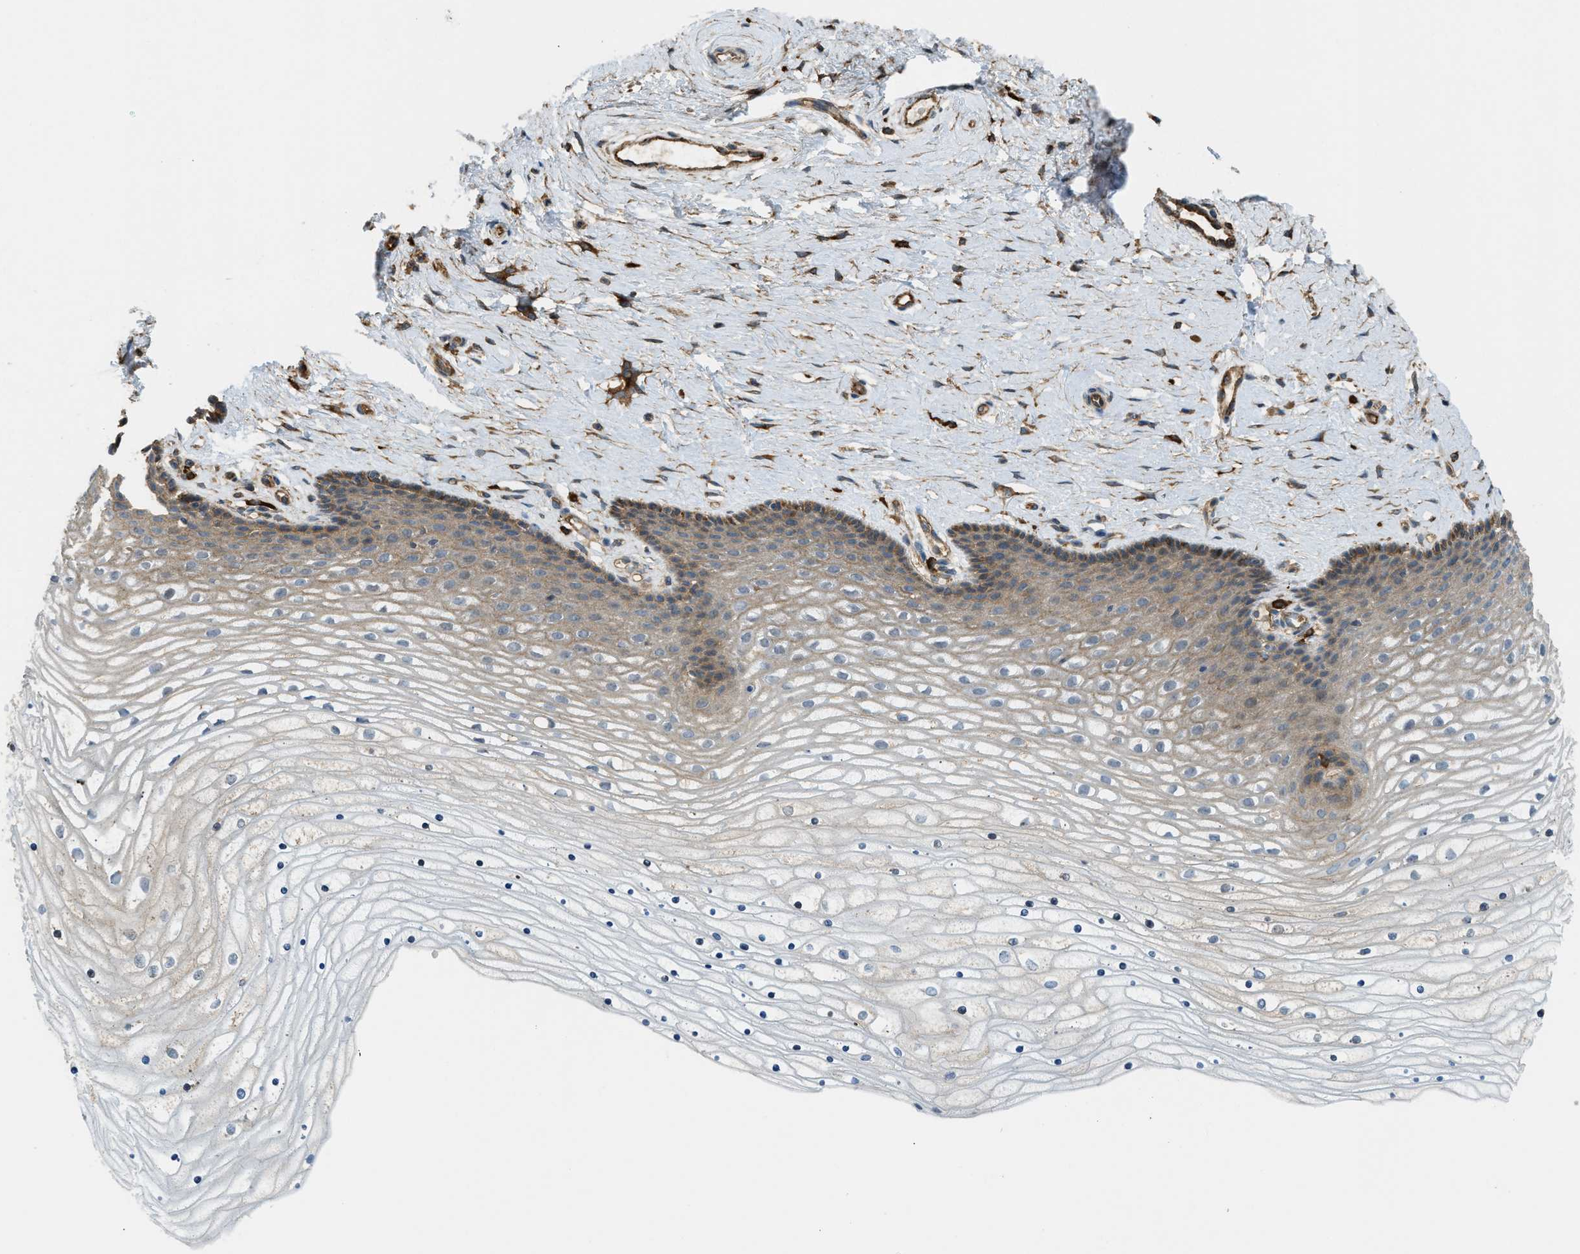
{"staining": {"intensity": "moderate", "quantity": ">75%", "location": "cytoplasmic/membranous"}, "tissue": "cervix", "cell_type": "Glandular cells", "image_type": "normal", "snomed": [{"axis": "morphology", "description": "Normal tissue, NOS"}, {"axis": "topography", "description": "Cervix"}], "caption": "This histopathology image displays IHC staining of benign human cervix, with medium moderate cytoplasmic/membranous expression in approximately >75% of glandular cells.", "gene": "BAG4", "patient": {"sex": "female", "age": 39}}